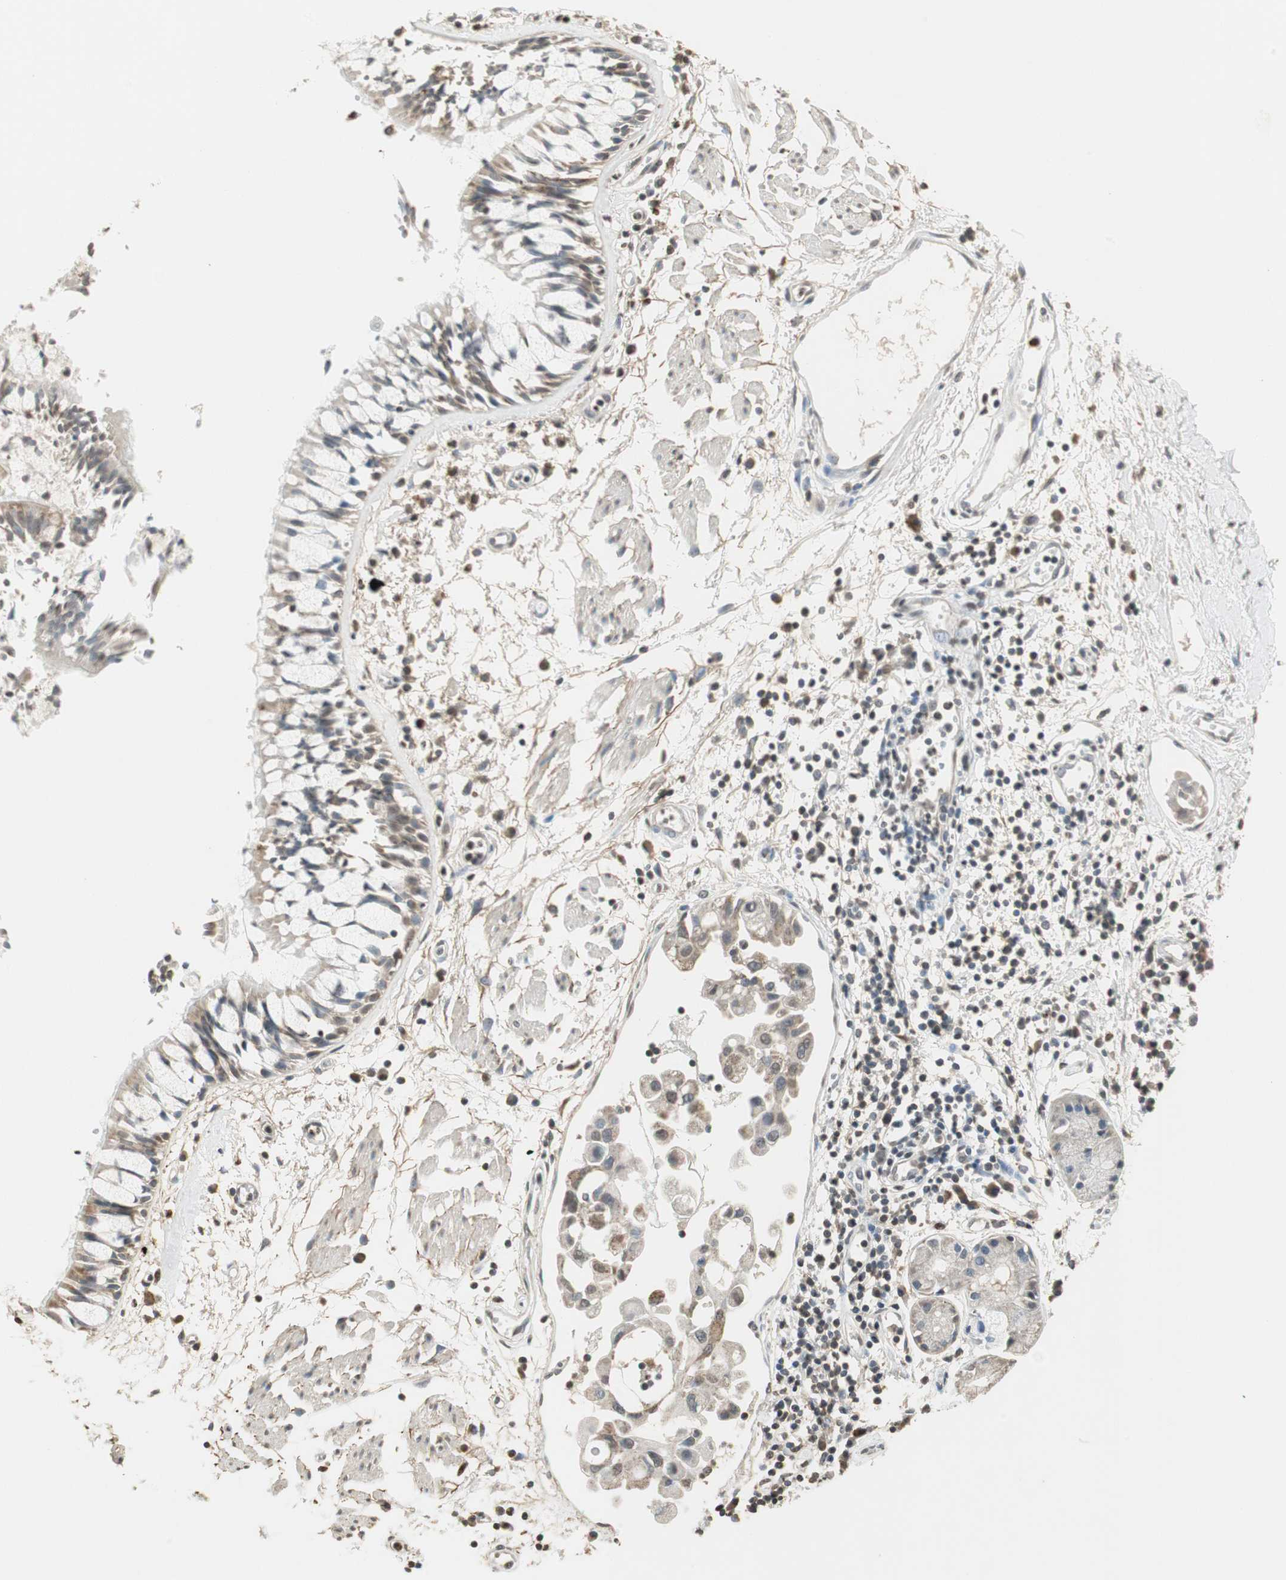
{"staining": {"intensity": "weak", "quantity": ">75%", "location": "cytoplasmic/membranous"}, "tissue": "adipose tissue", "cell_type": "Adipocytes", "image_type": "normal", "snomed": [{"axis": "morphology", "description": "Normal tissue, NOS"}, {"axis": "morphology", "description": "Adenocarcinoma, NOS"}, {"axis": "topography", "description": "Cartilage tissue"}, {"axis": "topography", "description": "Bronchus"}, {"axis": "topography", "description": "Lung"}], "caption": "This is a photomicrograph of immunohistochemistry (IHC) staining of benign adipose tissue, which shows weak staining in the cytoplasmic/membranous of adipocytes.", "gene": "PRELID1", "patient": {"sex": "female", "age": 67}}